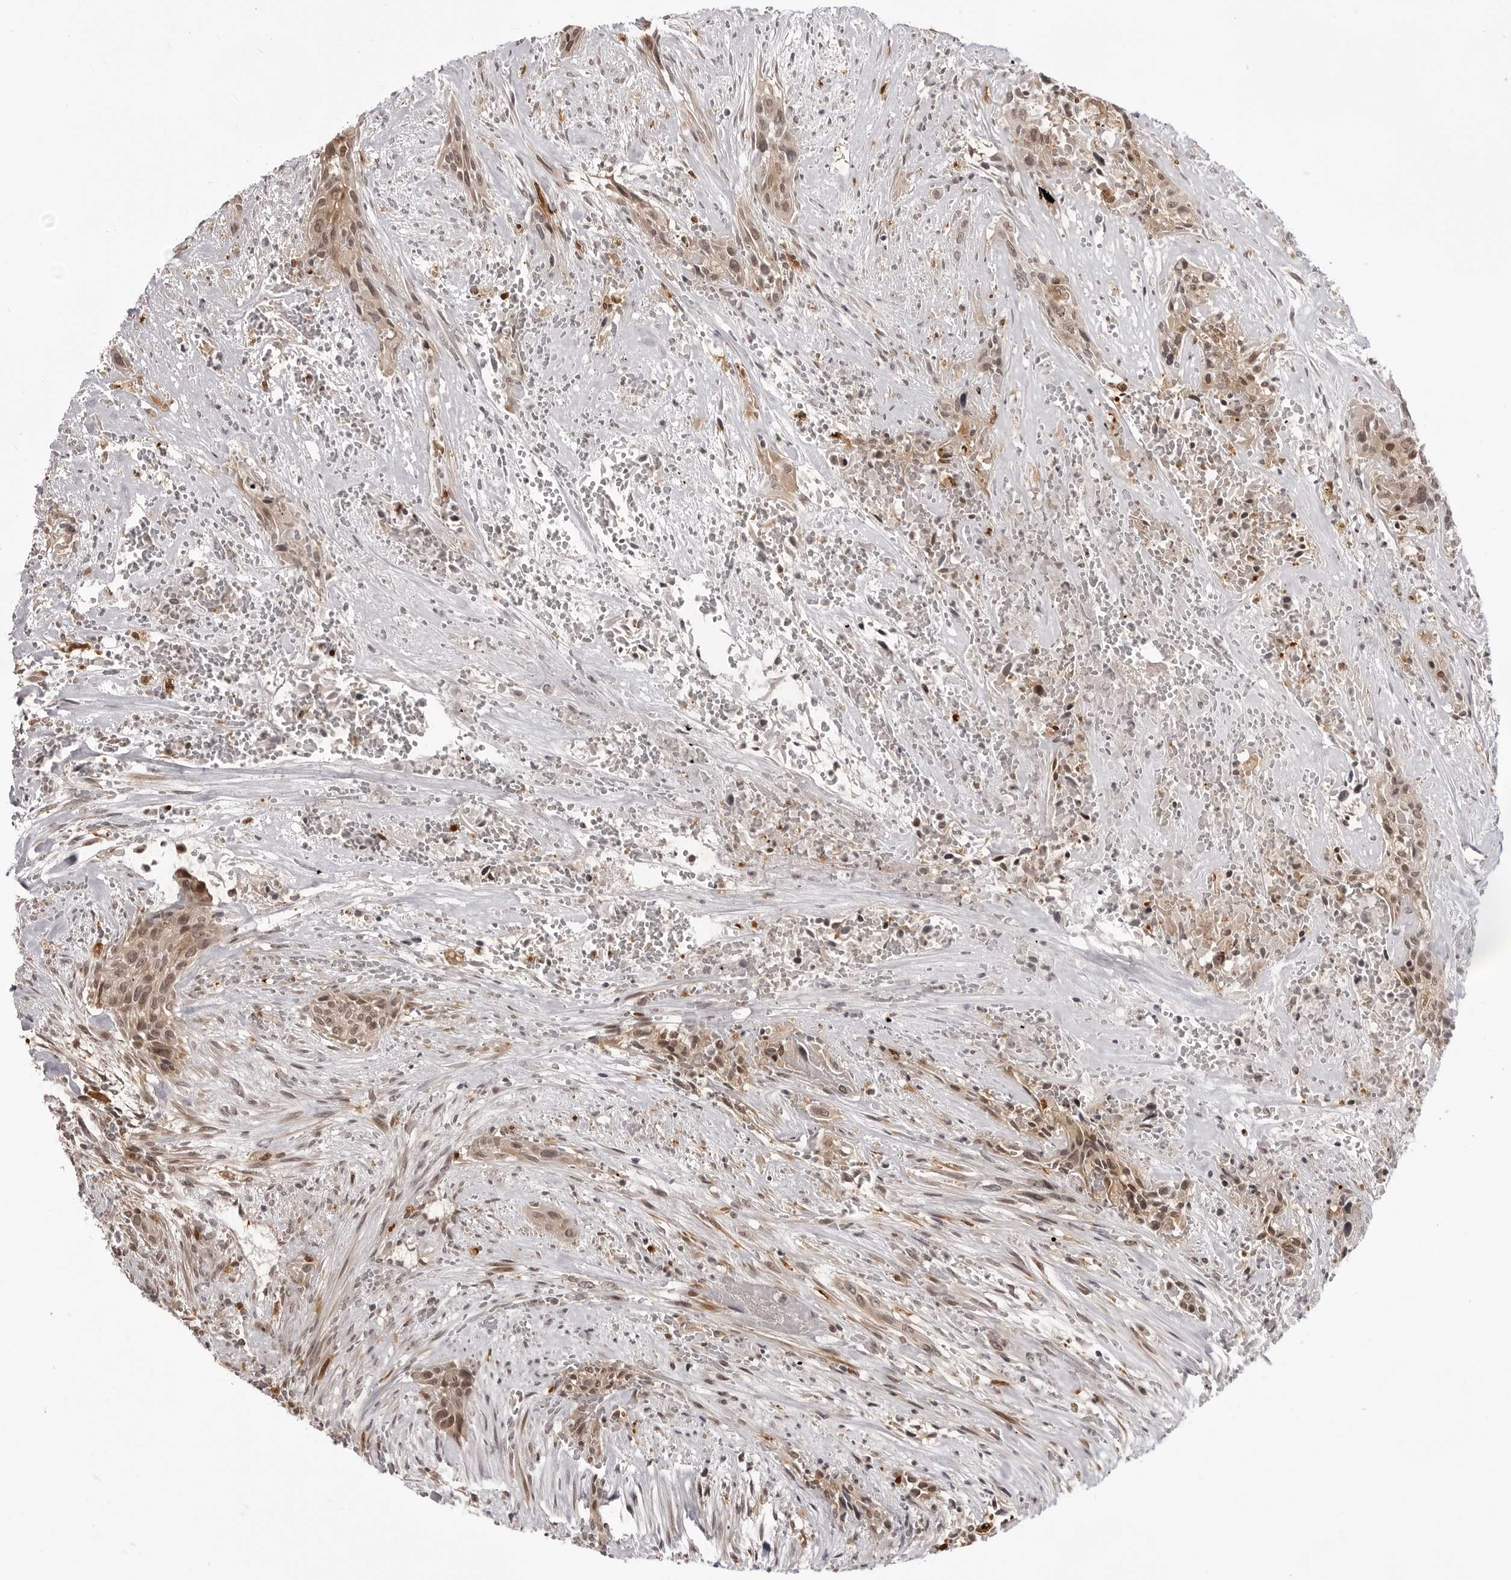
{"staining": {"intensity": "moderate", "quantity": ">75%", "location": "nuclear"}, "tissue": "urothelial cancer", "cell_type": "Tumor cells", "image_type": "cancer", "snomed": [{"axis": "morphology", "description": "Urothelial carcinoma, High grade"}, {"axis": "topography", "description": "Urinary bladder"}], "caption": "Approximately >75% of tumor cells in urothelial cancer show moderate nuclear protein positivity as visualized by brown immunohistochemical staining.", "gene": "SRGAP2", "patient": {"sex": "male", "age": 35}}